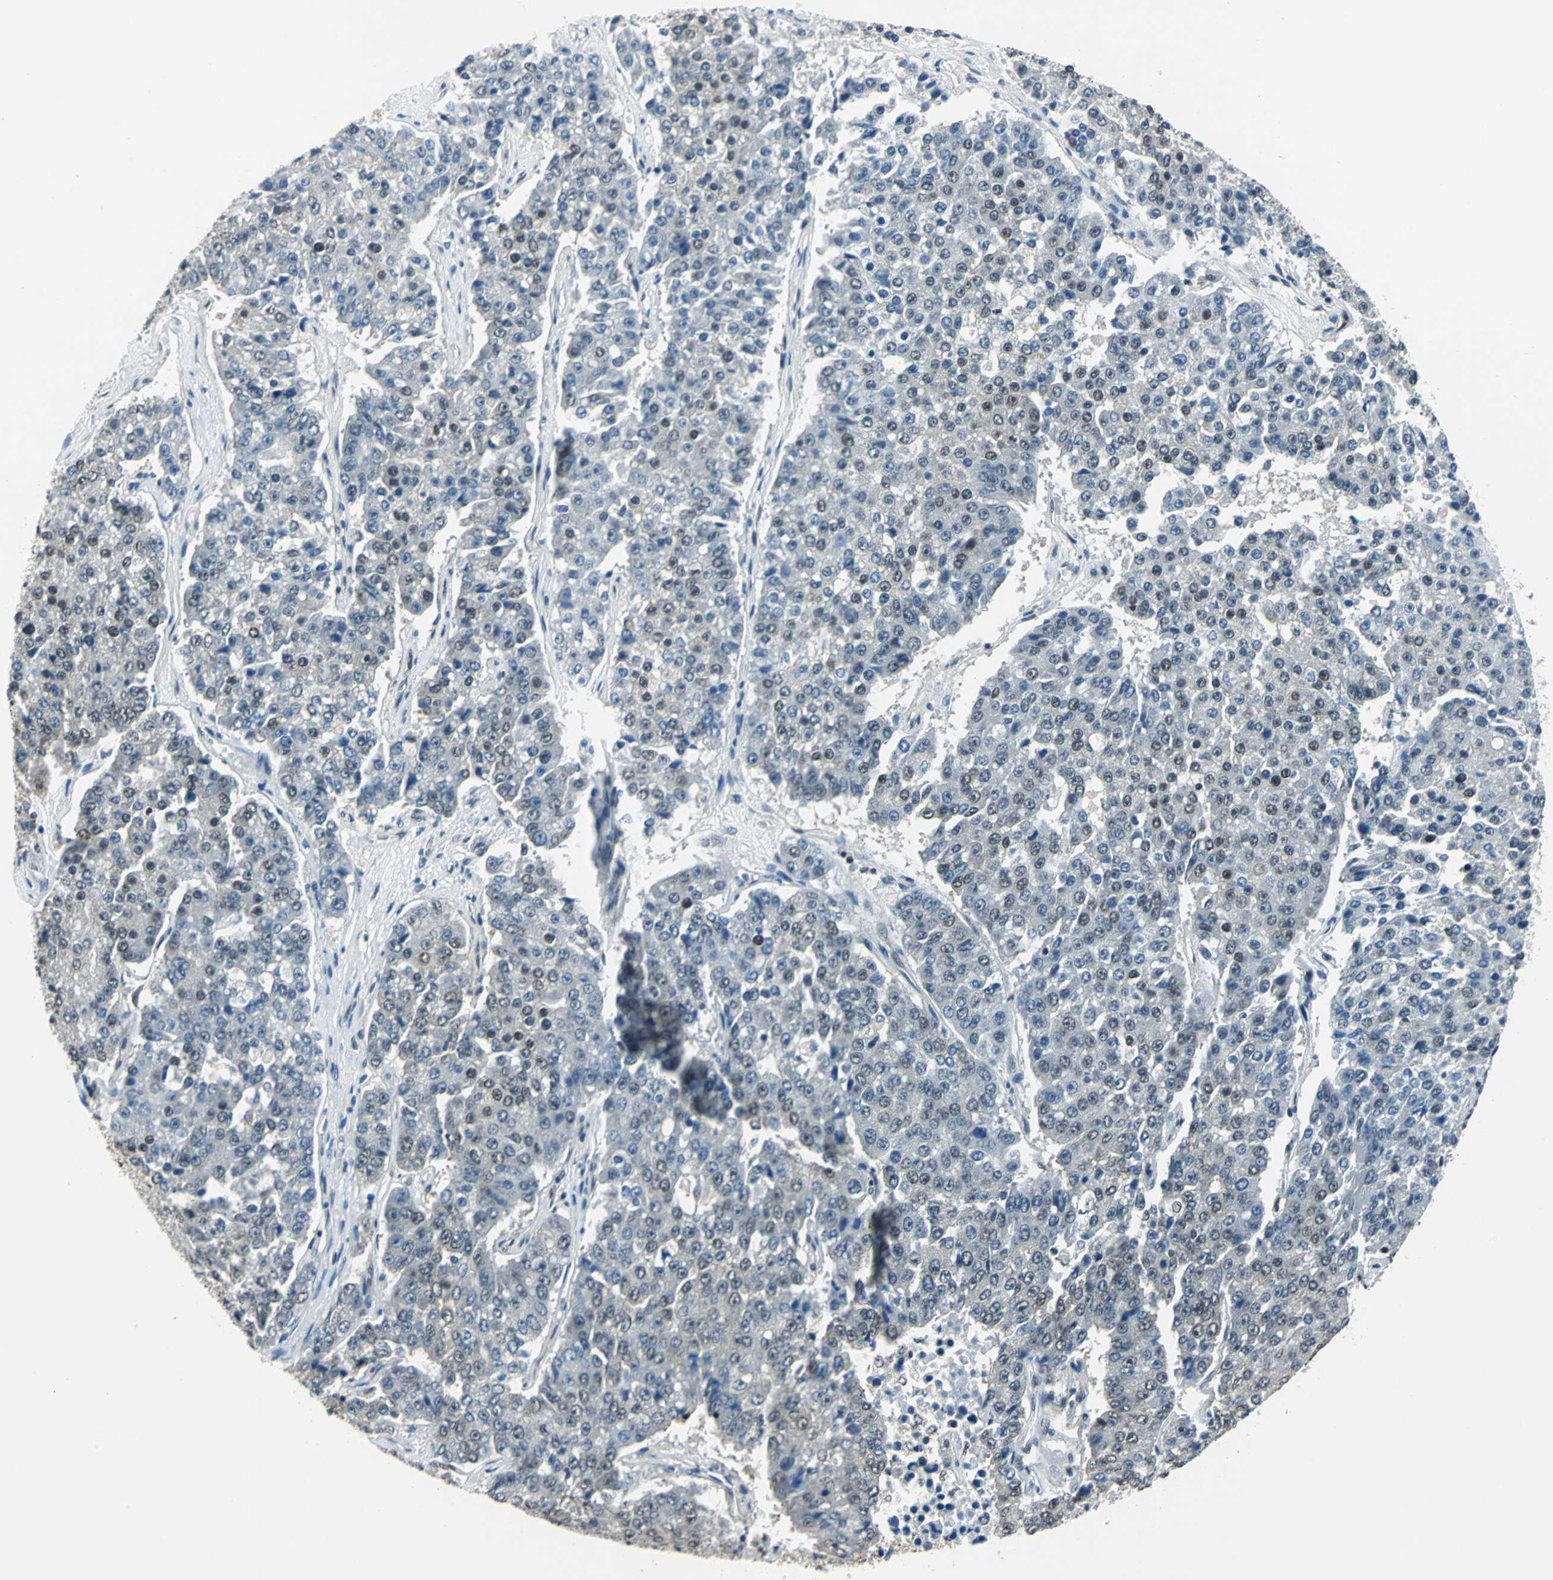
{"staining": {"intensity": "moderate", "quantity": "<25%", "location": "nuclear"}, "tissue": "pancreatic cancer", "cell_type": "Tumor cells", "image_type": "cancer", "snomed": [{"axis": "morphology", "description": "Adenocarcinoma, NOS"}, {"axis": "topography", "description": "Pancreas"}], "caption": "Tumor cells demonstrate moderate nuclear positivity in approximately <25% of cells in pancreatic adenocarcinoma.", "gene": "RBM14", "patient": {"sex": "male", "age": 50}}